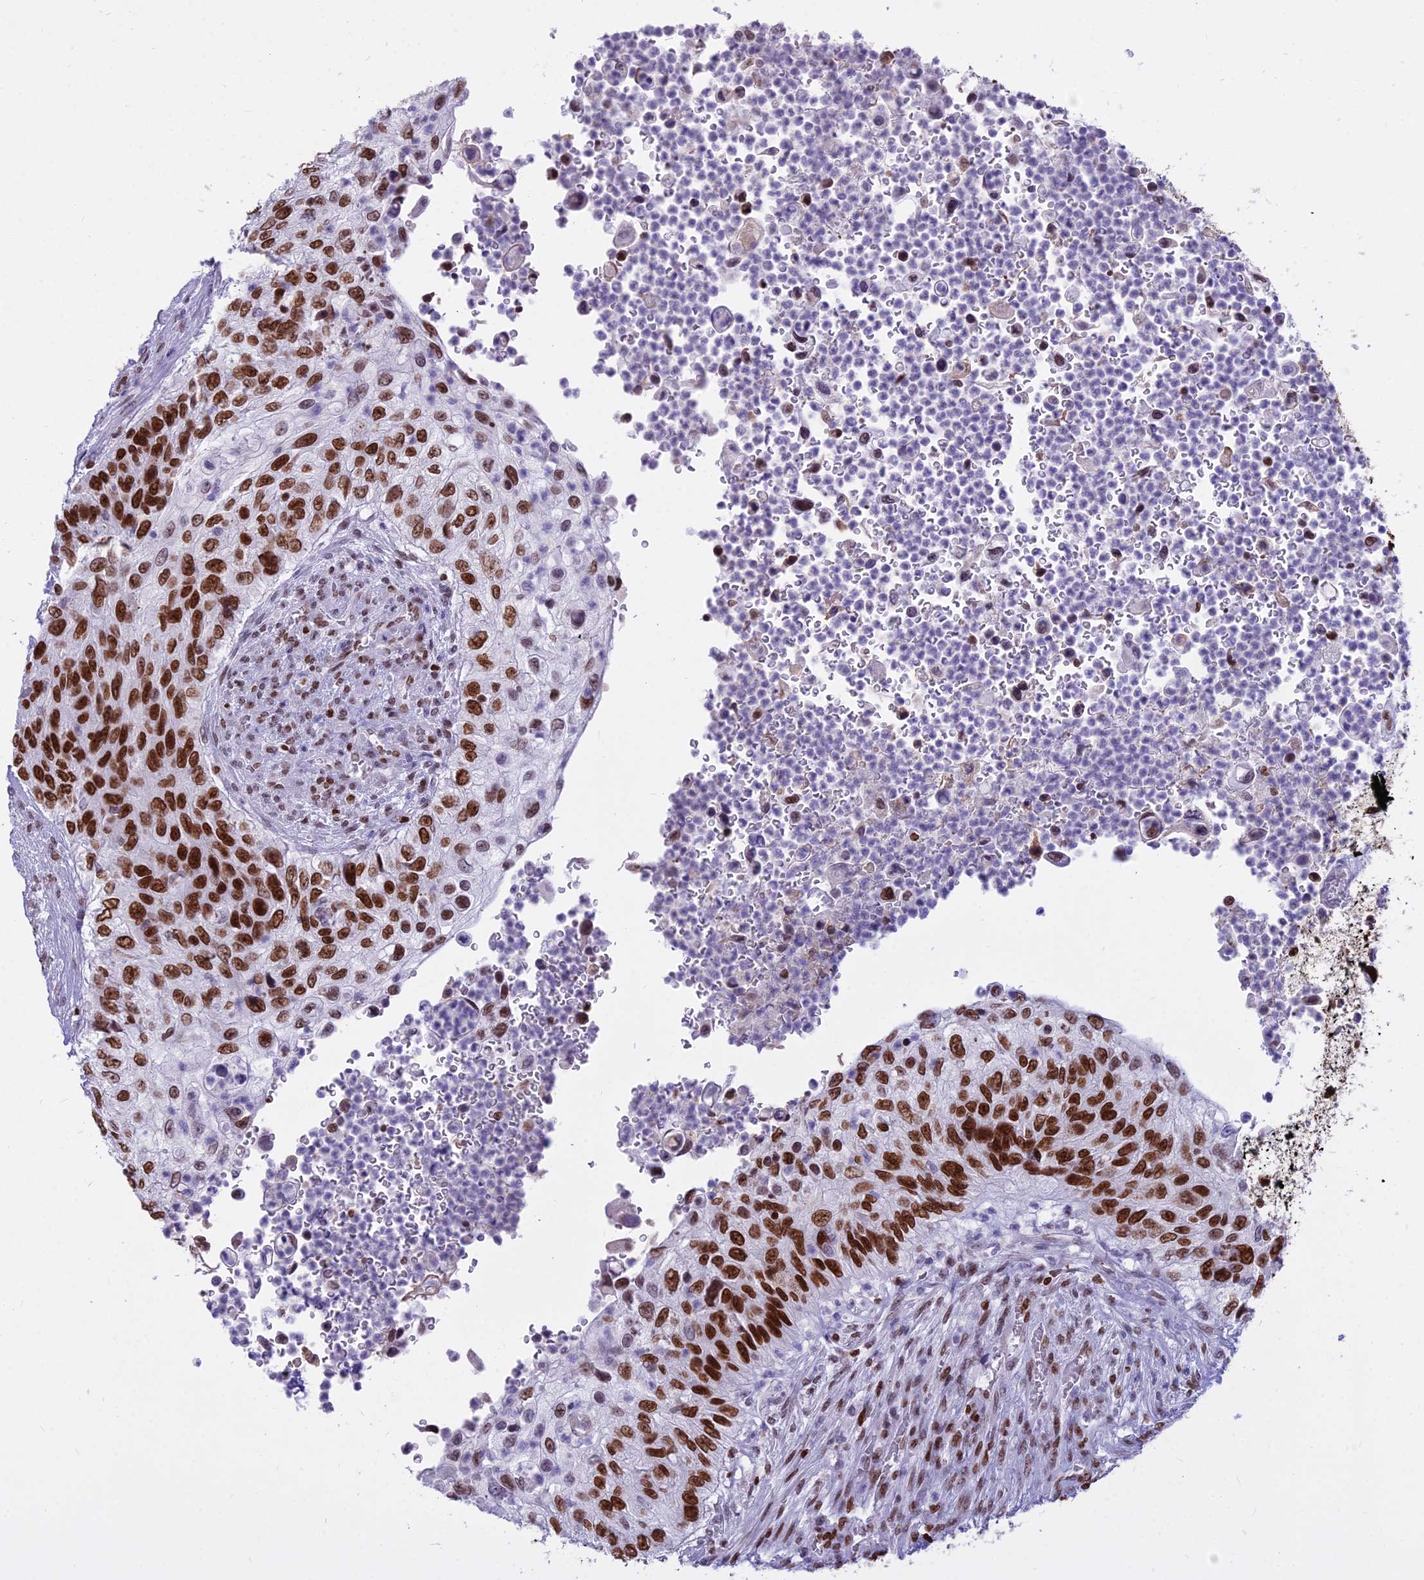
{"staining": {"intensity": "strong", "quantity": ">75%", "location": "nuclear"}, "tissue": "urothelial cancer", "cell_type": "Tumor cells", "image_type": "cancer", "snomed": [{"axis": "morphology", "description": "Urothelial carcinoma, High grade"}, {"axis": "topography", "description": "Urinary bladder"}], "caption": "About >75% of tumor cells in human urothelial cancer demonstrate strong nuclear protein expression as visualized by brown immunohistochemical staining.", "gene": "PARP1", "patient": {"sex": "female", "age": 60}}